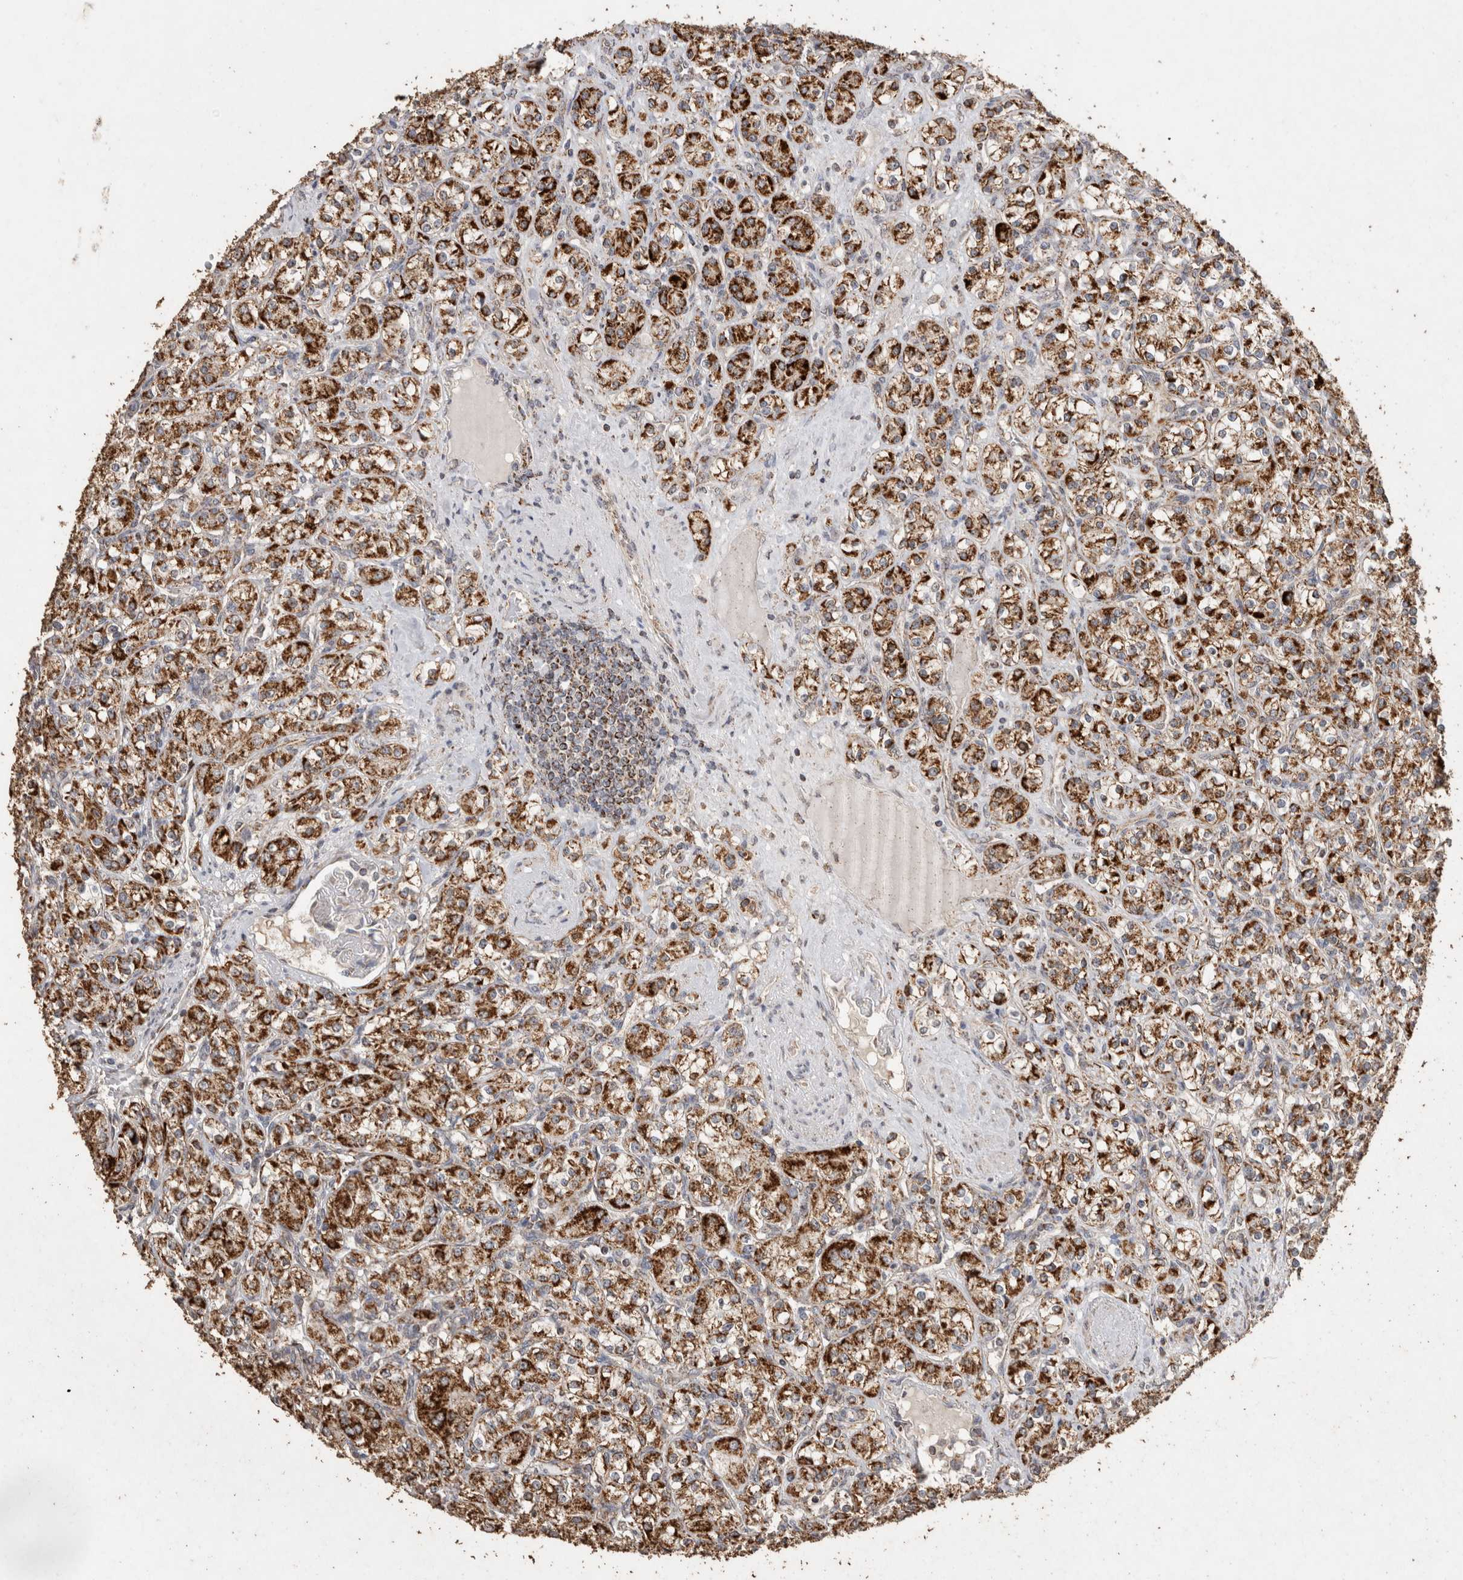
{"staining": {"intensity": "strong", "quantity": ">75%", "location": "cytoplasmic/membranous"}, "tissue": "renal cancer", "cell_type": "Tumor cells", "image_type": "cancer", "snomed": [{"axis": "morphology", "description": "Adenocarcinoma, NOS"}, {"axis": "topography", "description": "Kidney"}], "caption": "A brown stain highlights strong cytoplasmic/membranous staining of a protein in adenocarcinoma (renal) tumor cells. The protein of interest is stained brown, and the nuclei are stained in blue (DAB IHC with brightfield microscopy, high magnification).", "gene": "ACADM", "patient": {"sex": "male", "age": 77}}